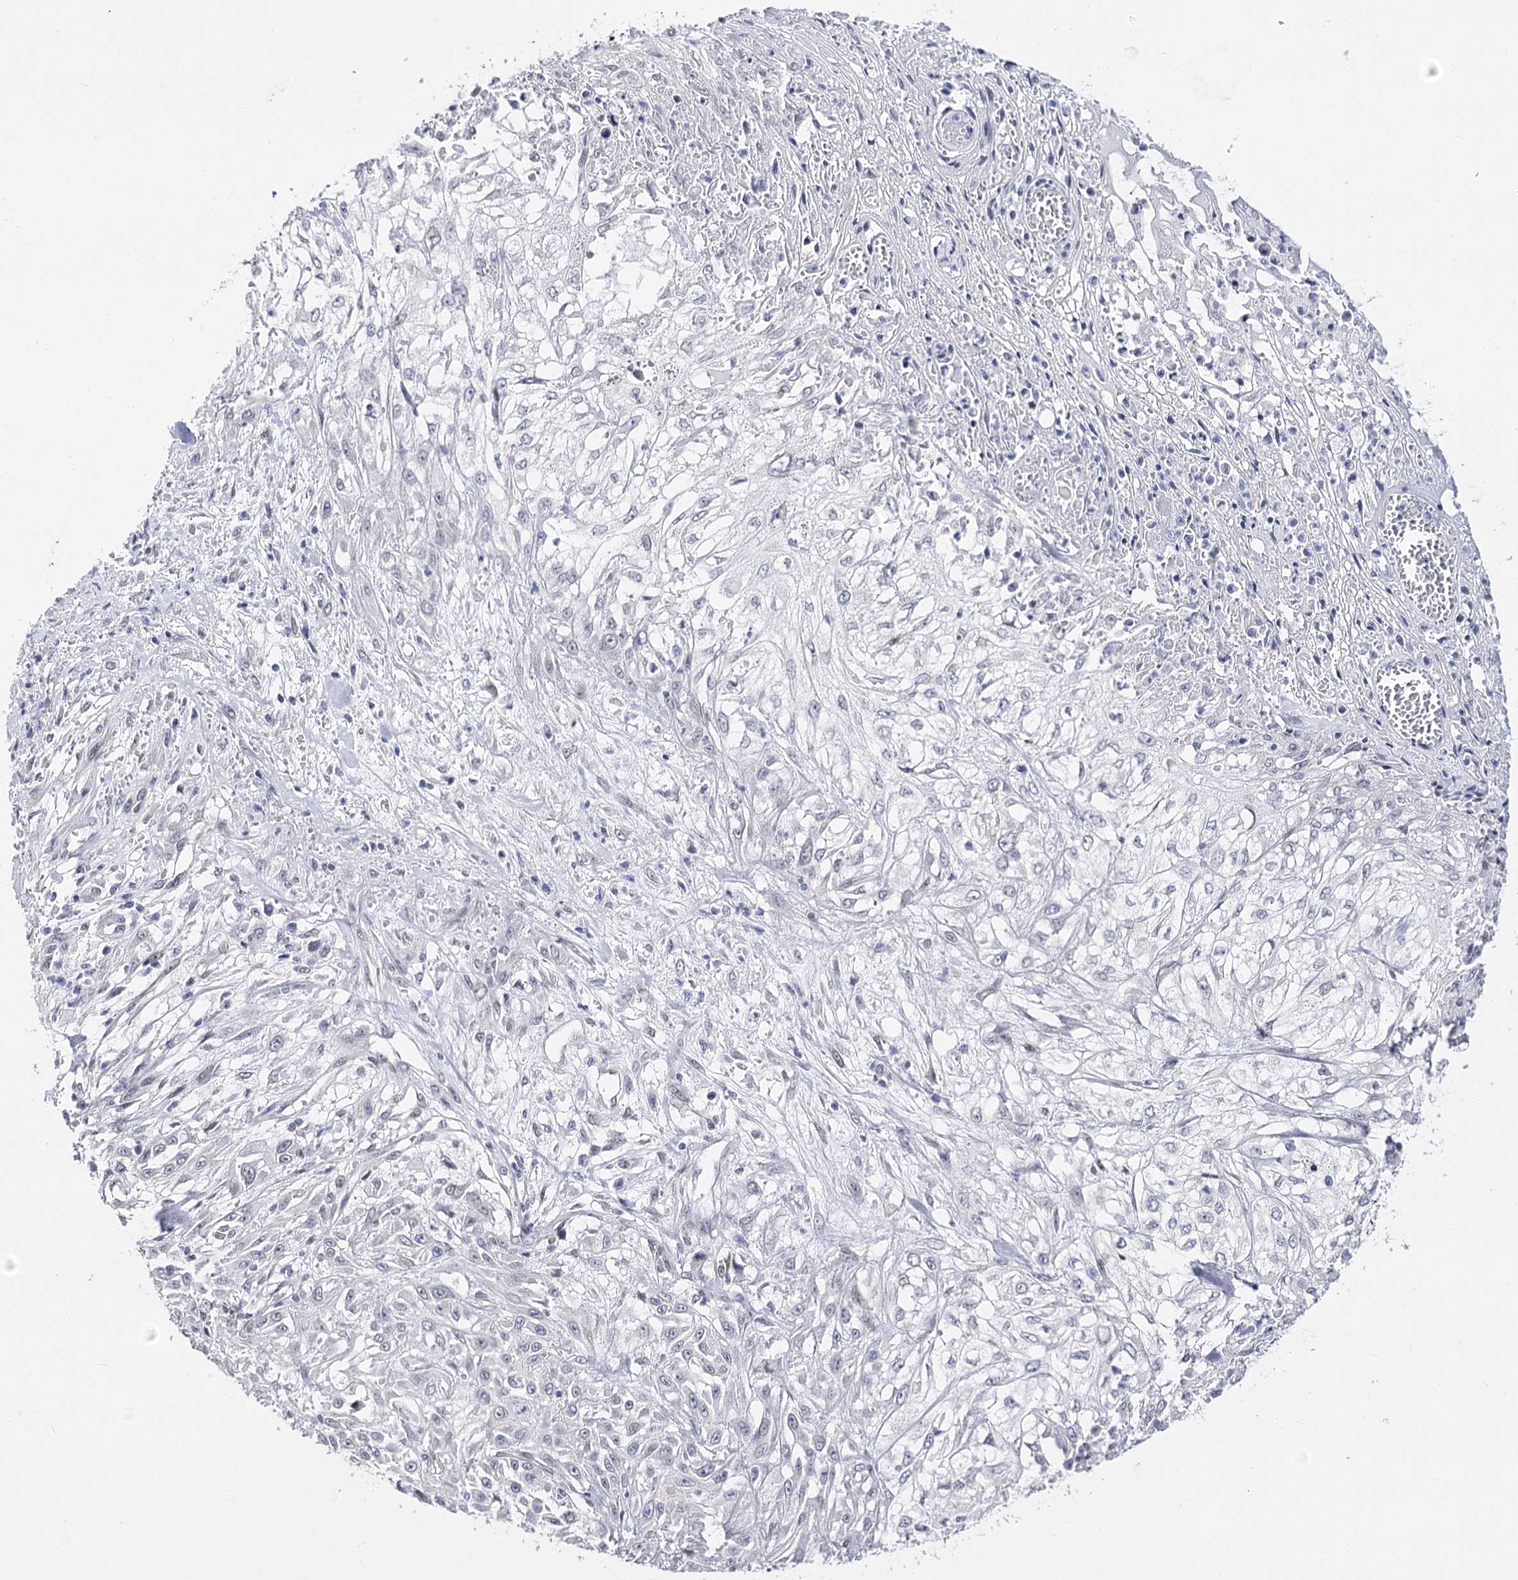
{"staining": {"intensity": "negative", "quantity": "none", "location": "none"}, "tissue": "skin cancer", "cell_type": "Tumor cells", "image_type": "cancer", "snomed": [{"axis": "morphology", "description": "Squamous cell carcinoma, NOS"}, {"axis": "morphology", "description": "Squamous cell carcinoma, metastatic, NOS"}, {"axis": "topography", "description": "Skin"}, {"axis": "topography", "description": "Lymph node"}], "caption": "An immunohistochemistry (IHC) histopathology image of skin cancer is shown. There is no staining in tumor cells of skin cancer.", "gene": "TMEM201", "patient": {"sex": "male", "age": 75}}